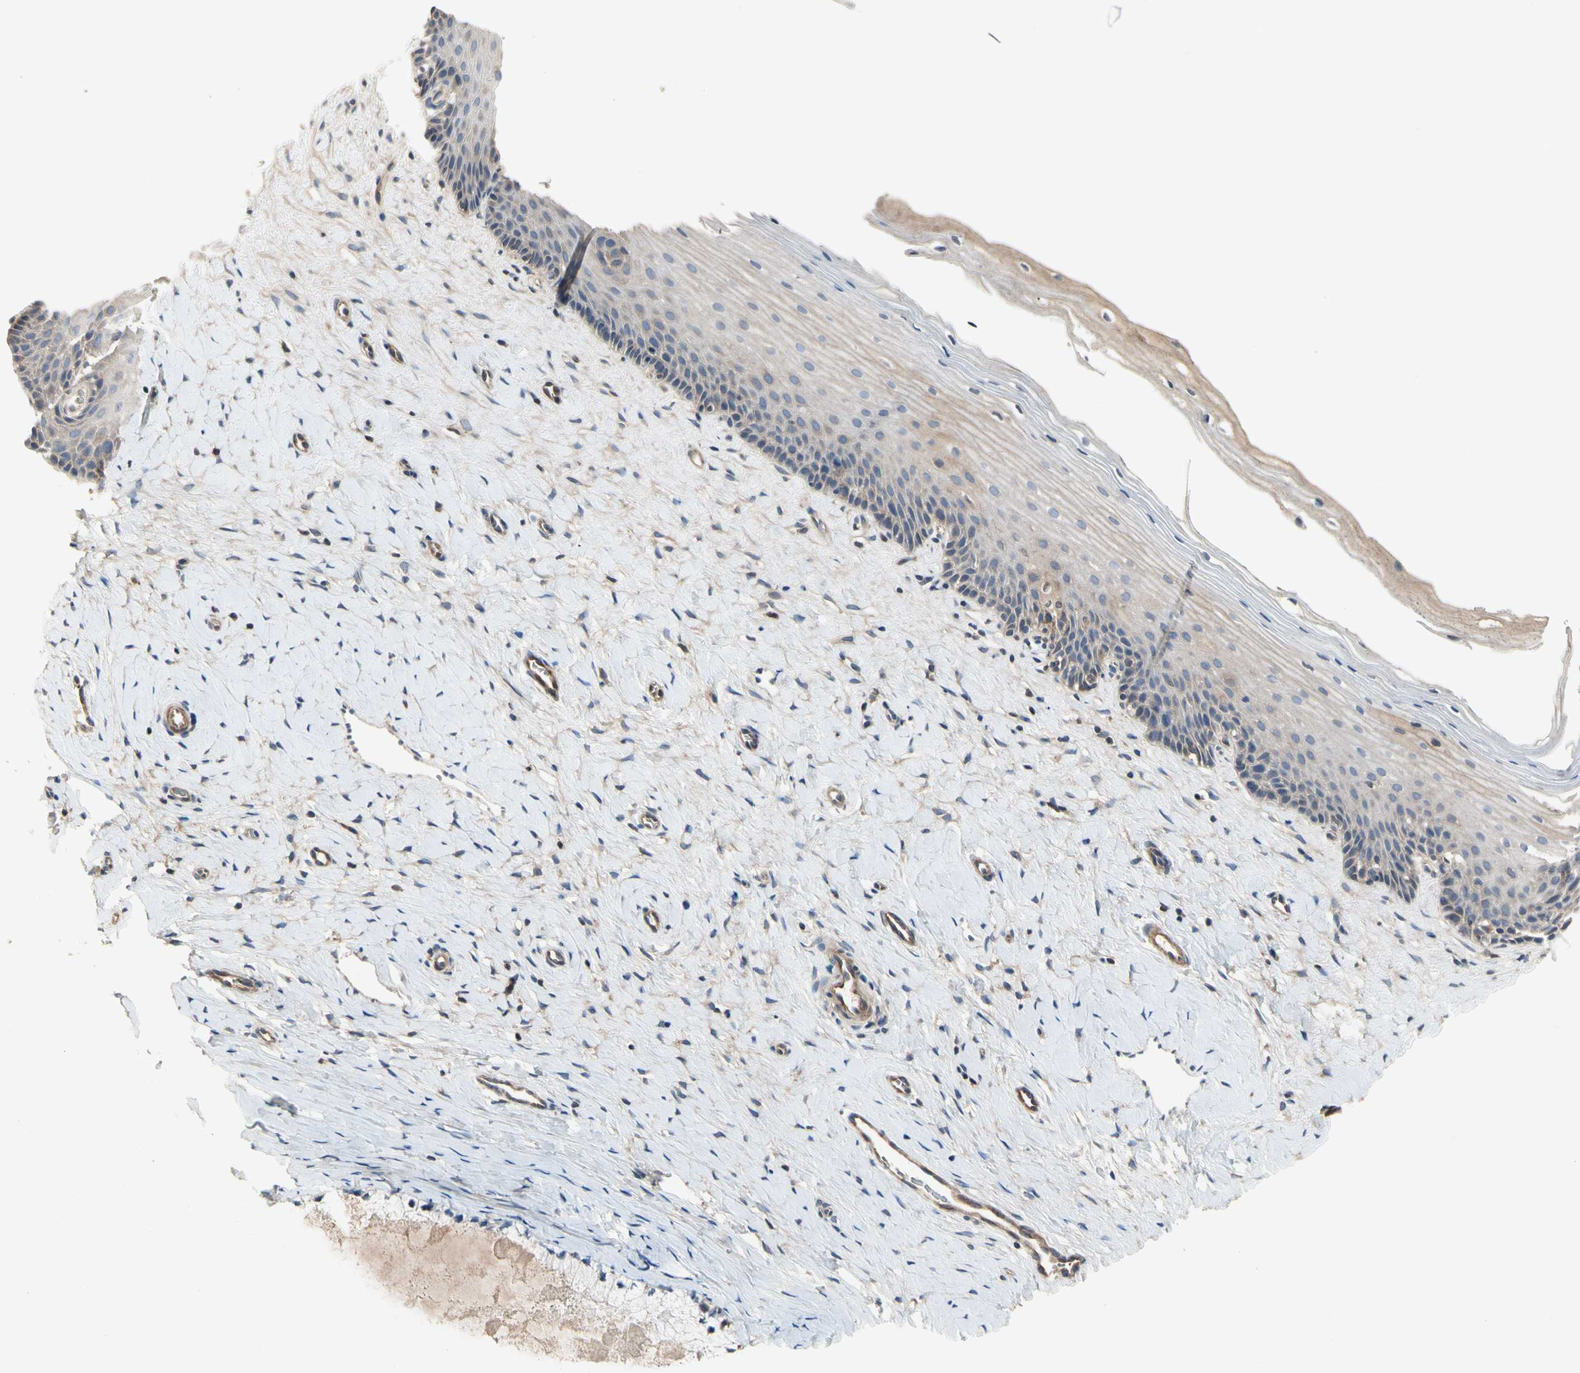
{"staining": {"intensity": "moderate", "quantity": "<25%", "location": "cytoplasmic/membranous"}, "tissue": "cervix", "cell_type": "Glandular cells", "image_type": "normal", "snomed": [{"axis": "morphology", "description": "Normal tissue, NOS"}, {"axis": "topography", "description": "Cervix"}], "caption": "This image reveals unremarkable cervix stained with immunohistochemistry to label a protein in brown. The cytoplasmic/membranous of glandular cells show moderate positivity for the protein. Nuclei are counter-stained blue.", "gene": "CRTAC1", "patient": {"sex": "female", "age": 39}}